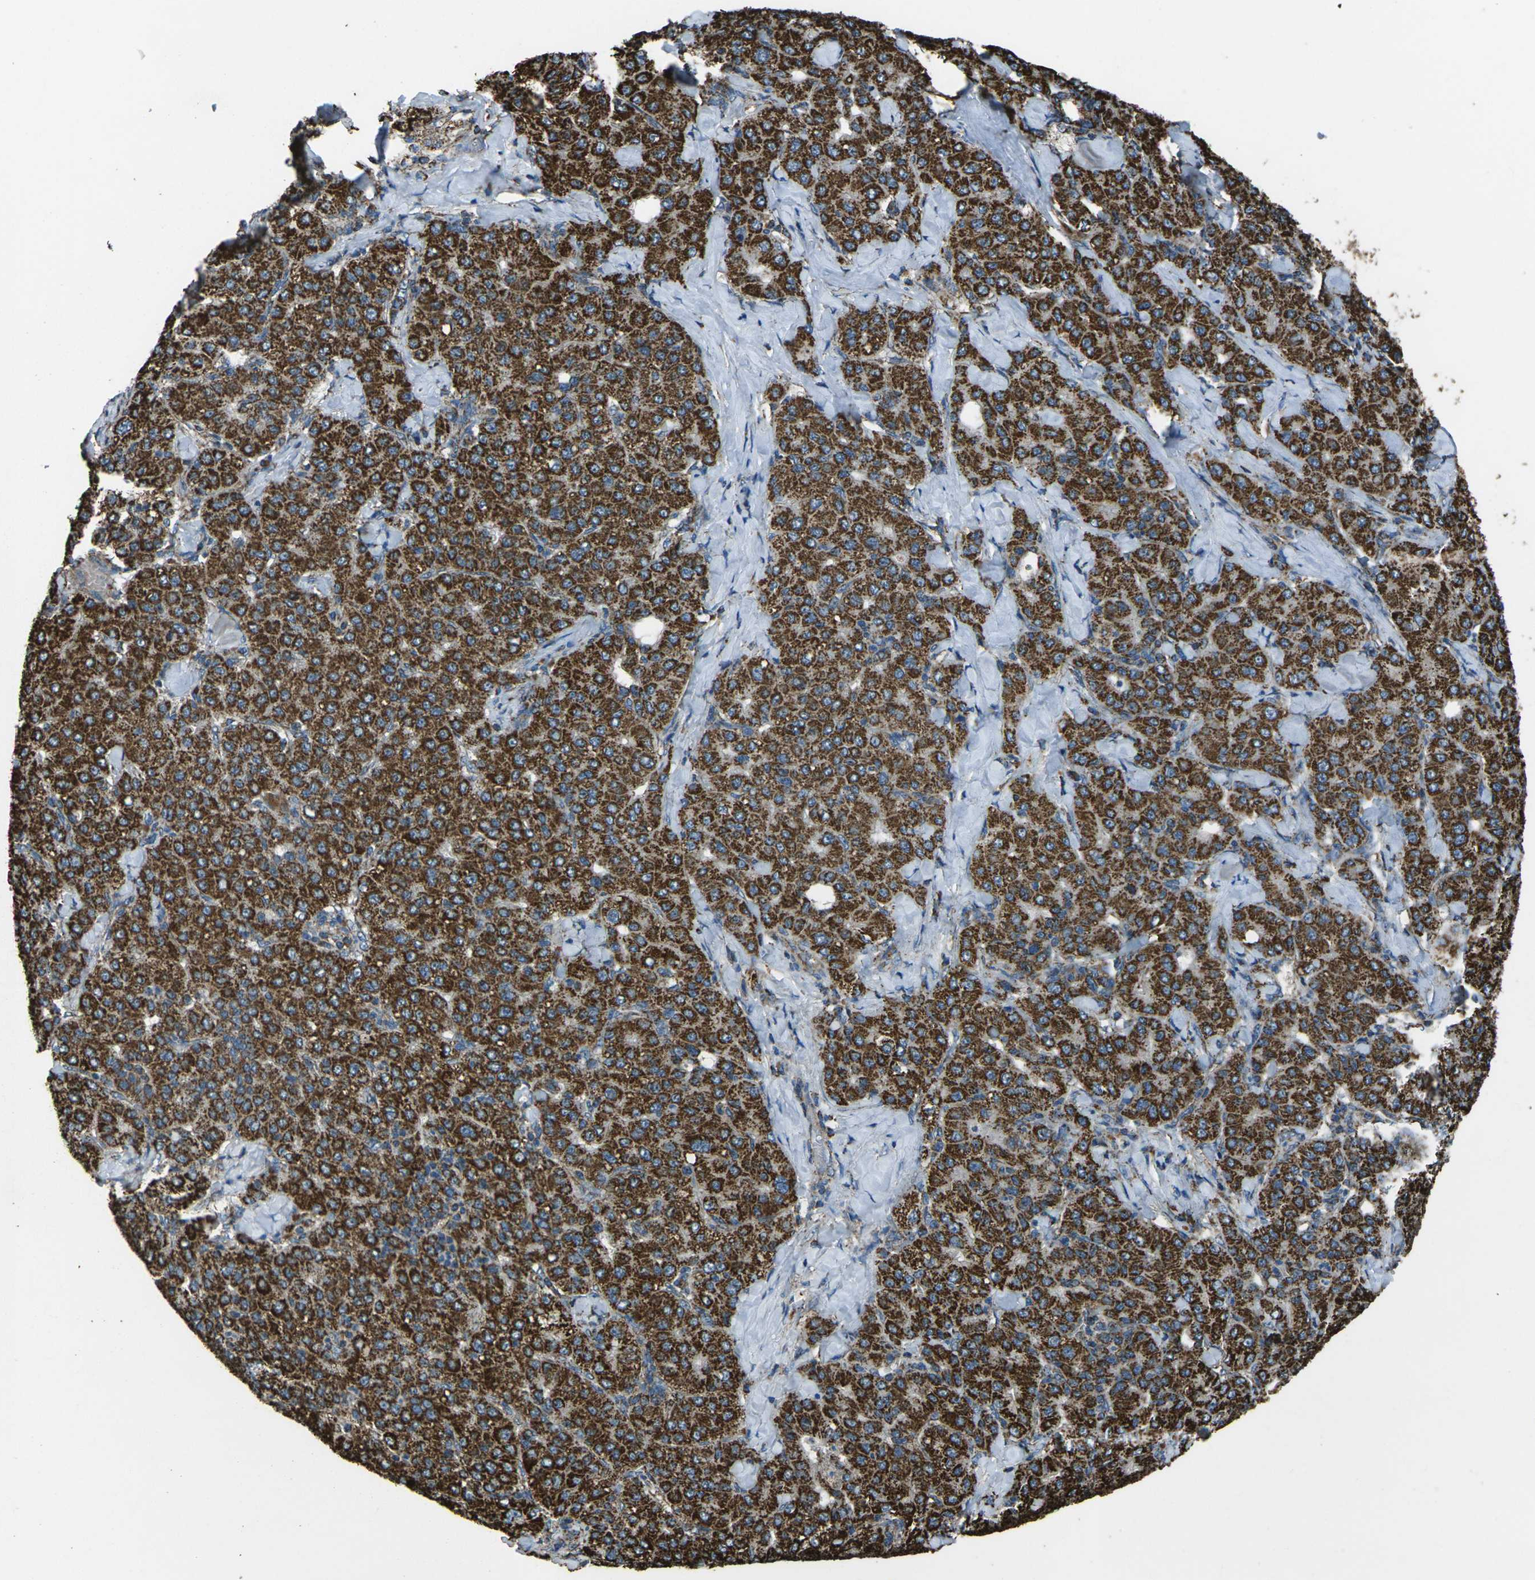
{"staining": {"intensity": "strong", "quantity": ">75%", "location": "cytoplasmic/membranous"}, "tissue": "liver cancer", "cell_type": "Tumor cells", "image_type": "cancer", "snomed": [{"axis": "morphology", "description": "Carcinoma, Hepatocellular, NOS"}, {"axis": "topography", "description": "Liver"}], "caption": "Liver cancer (hepatocellular carcinoma) stained with DAB immunohistochemistry reveals high levels of strong cytoplasmic/membranous expression in approximately >75% of tumor cells.", "gene": "KLHL5", "patient": {"sex": "male", "age": 65}}